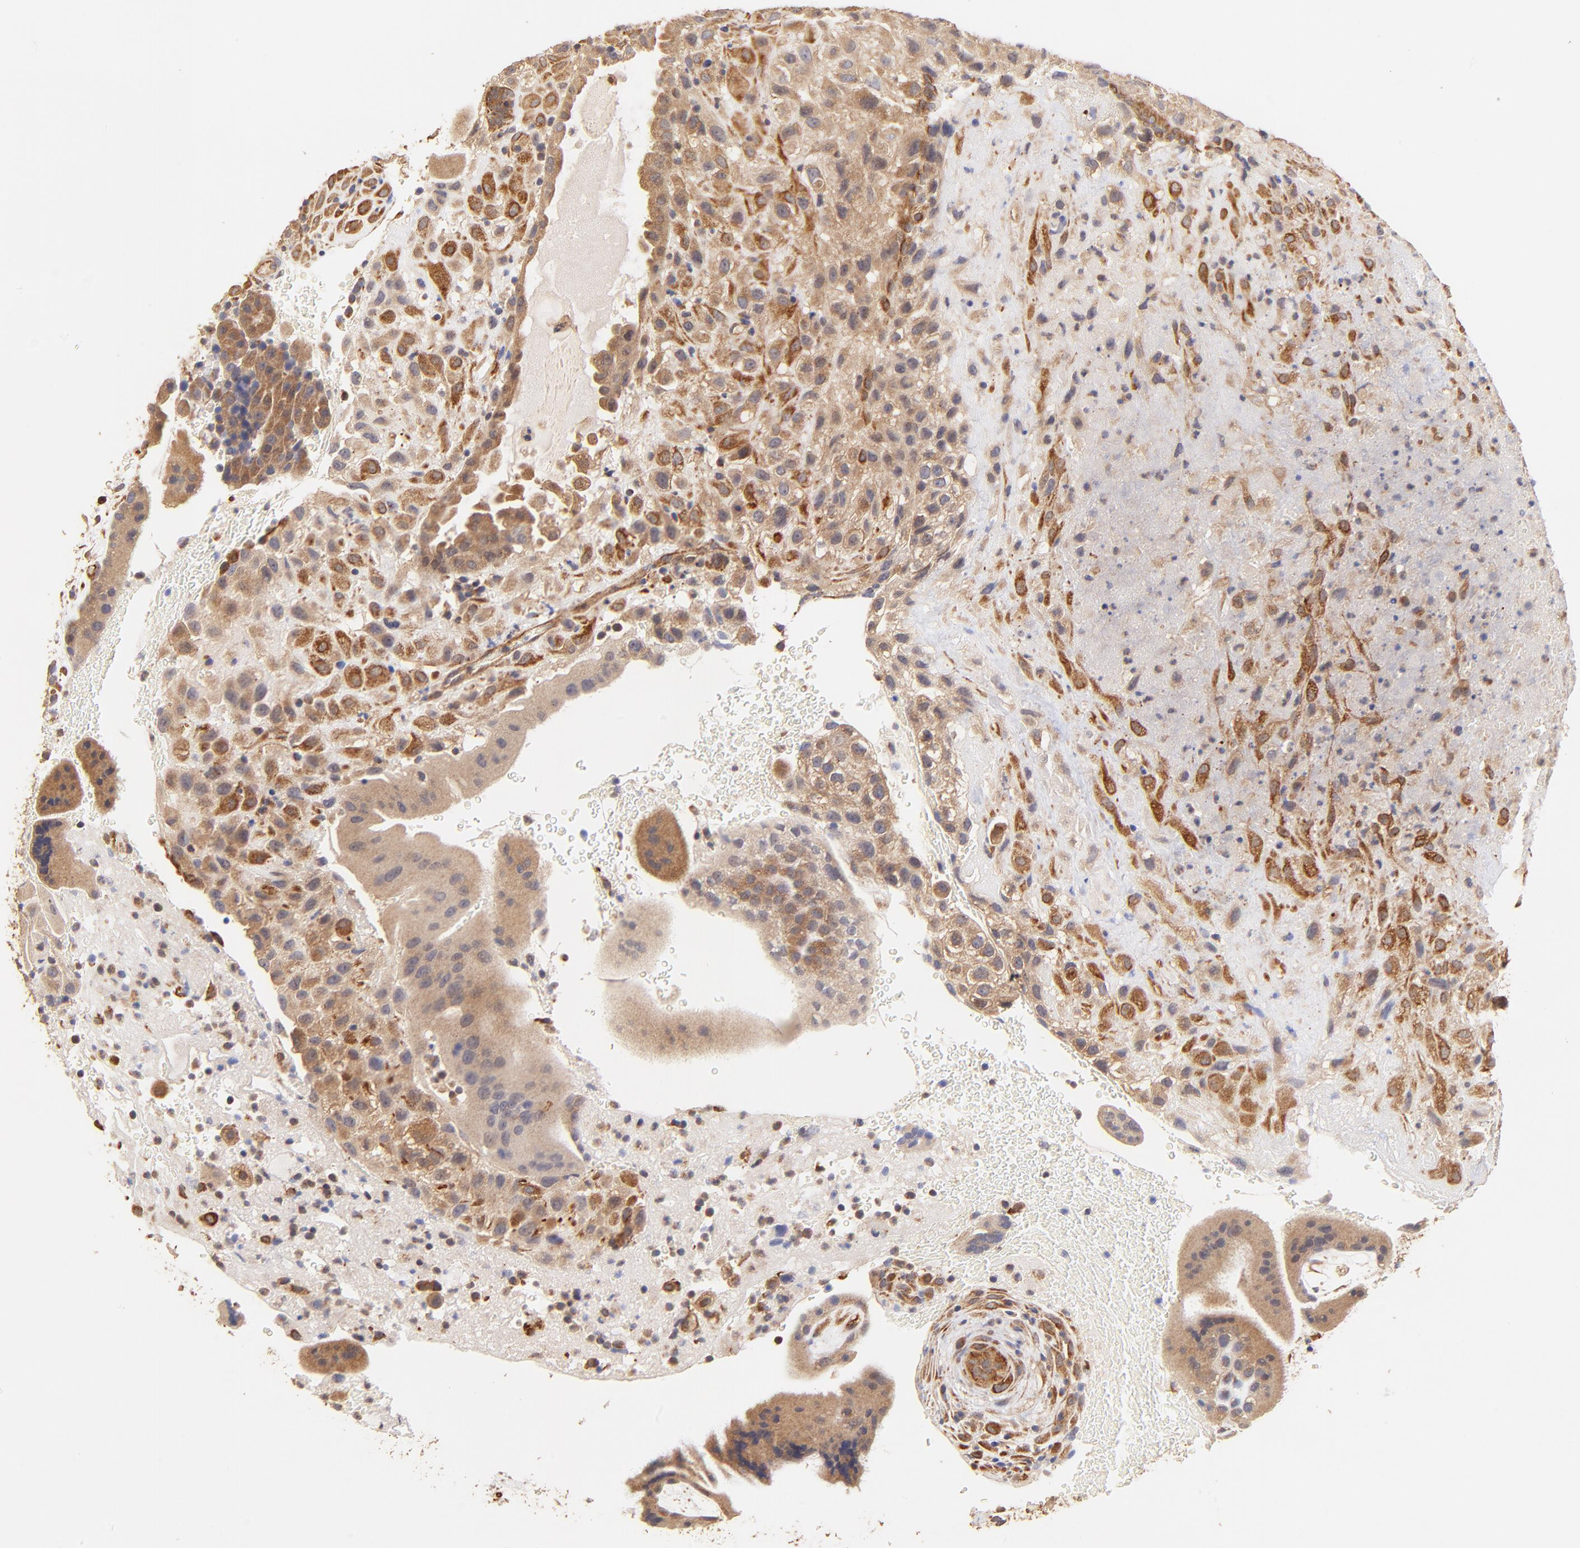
{"staining": {"intensity": "moderate", "quantity": ">75%", "location": "cytoplasmic/membranous"}, "tissue": "placenta", "cell_type": "Decidual cells", "image_type": "normal", "snomed": [{"axis": "morphology", "description": "Normal tissue, NOS"}, {"axis": "topography", "description": "Placenta"}], "caption": "Brown immunohistochemical staining in normal human placenta shows moderate cytoplasmic/membranous staining in approximately >75% of decidual cells. Ihc stains the protein in brown and the nuclei are stained blue.", "gene": "TNFAIP3", "patient": {"sex": "female", "age": 19}}